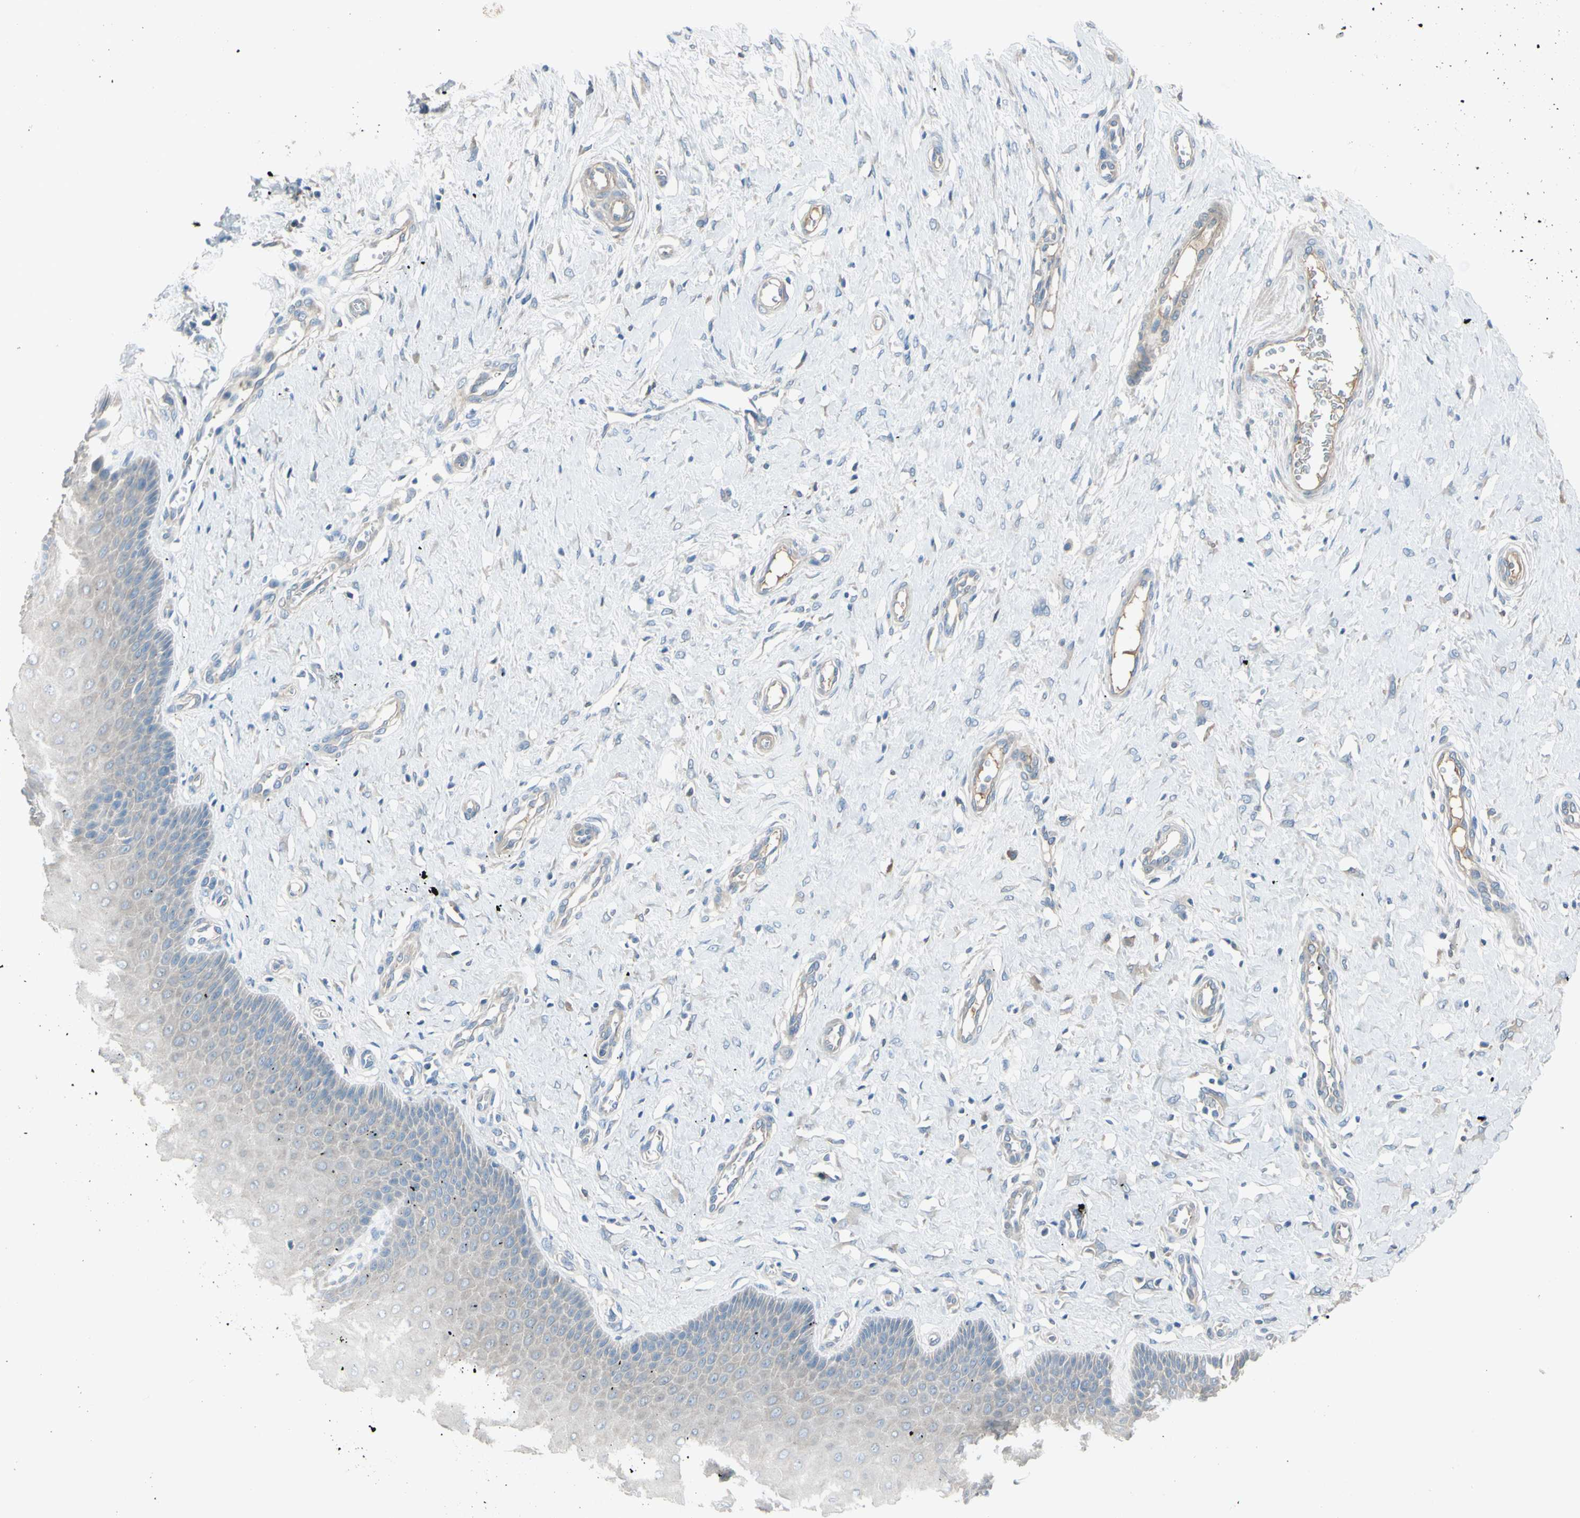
{"staining": {"intensity": "weak", "quantity": "25%-75%", "location": "cytoplasmic/membranous"}, "tissue": "cervix", "cell_type": "Glandular cells", "image_type": "normal", "snomed": [{"axis": "morphology", "description": "Normal tissue, NOS"}, {"axis": "topography", "description": "Cervix"}], "caption": "Protein analysis of unremarkable cervix displays weak cytoplasmic/membranous expression in about 25%-75% of glandular cells. Immunohistochemistry (ihc) stains the protein of interest in brown and the nuclei are stained blue.", "gene": "ATRN", "patient": {"sex": "female", "age": 55}}